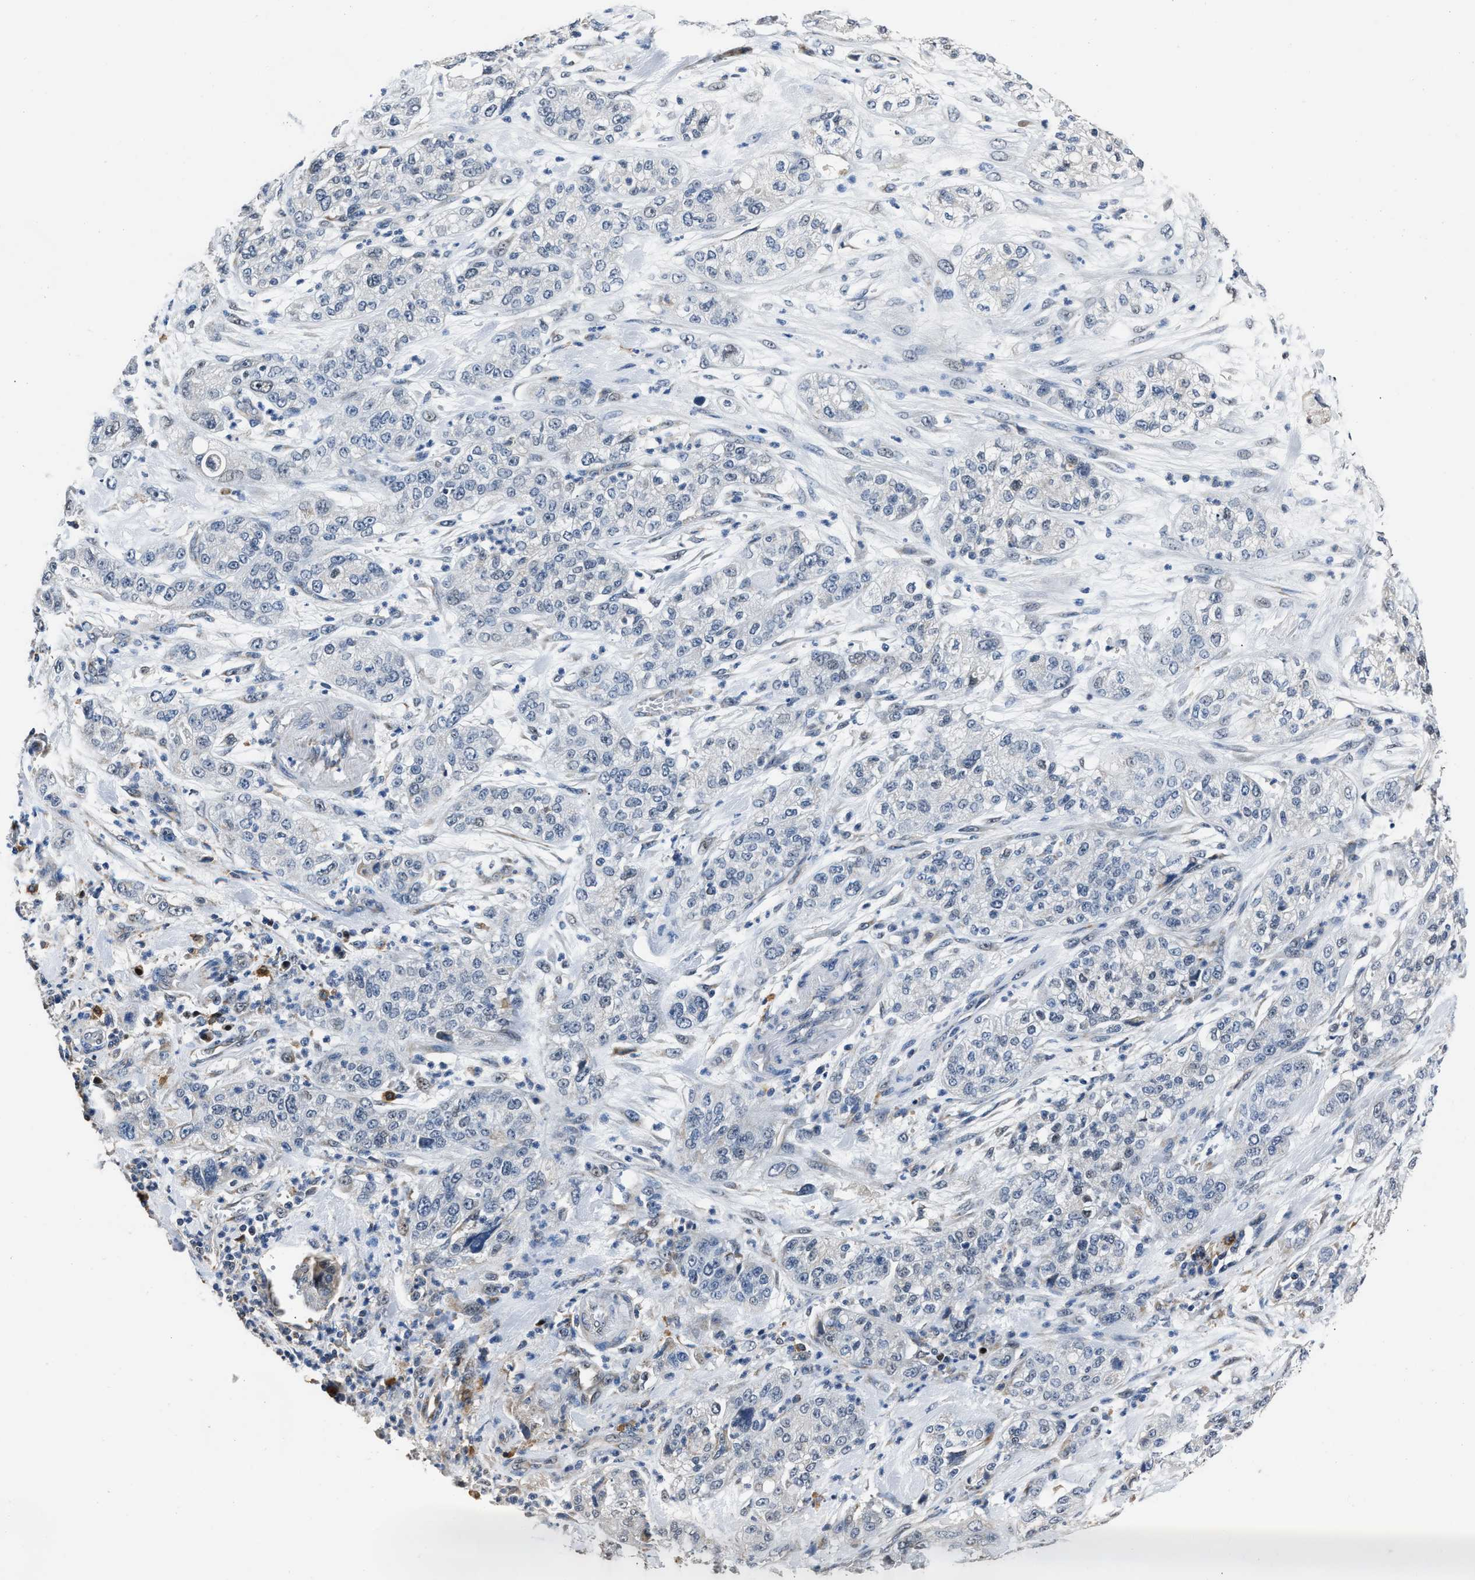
{"staining": {"intensity": "negative", "quantity": "none", "location": "none"}, "tissue": "pancreatic cancer", "cell_type": "Tumor cells", "image_type": "cancer", "snomed": [{"axis": "morphology", "description": "Adenocarcinoma, NOS"}, {"axis": "topography", "description": "Pancreas"}], "caption": "There is no significant expression in tumor cells of pancreatic cancer (adenocarcinoma). The staining is performed using DAB brown chromogen with nuclei counter-stained in using hematoxylin.", "gene": "NSUN5", "patient": {"sex": "female", "age": 78}}